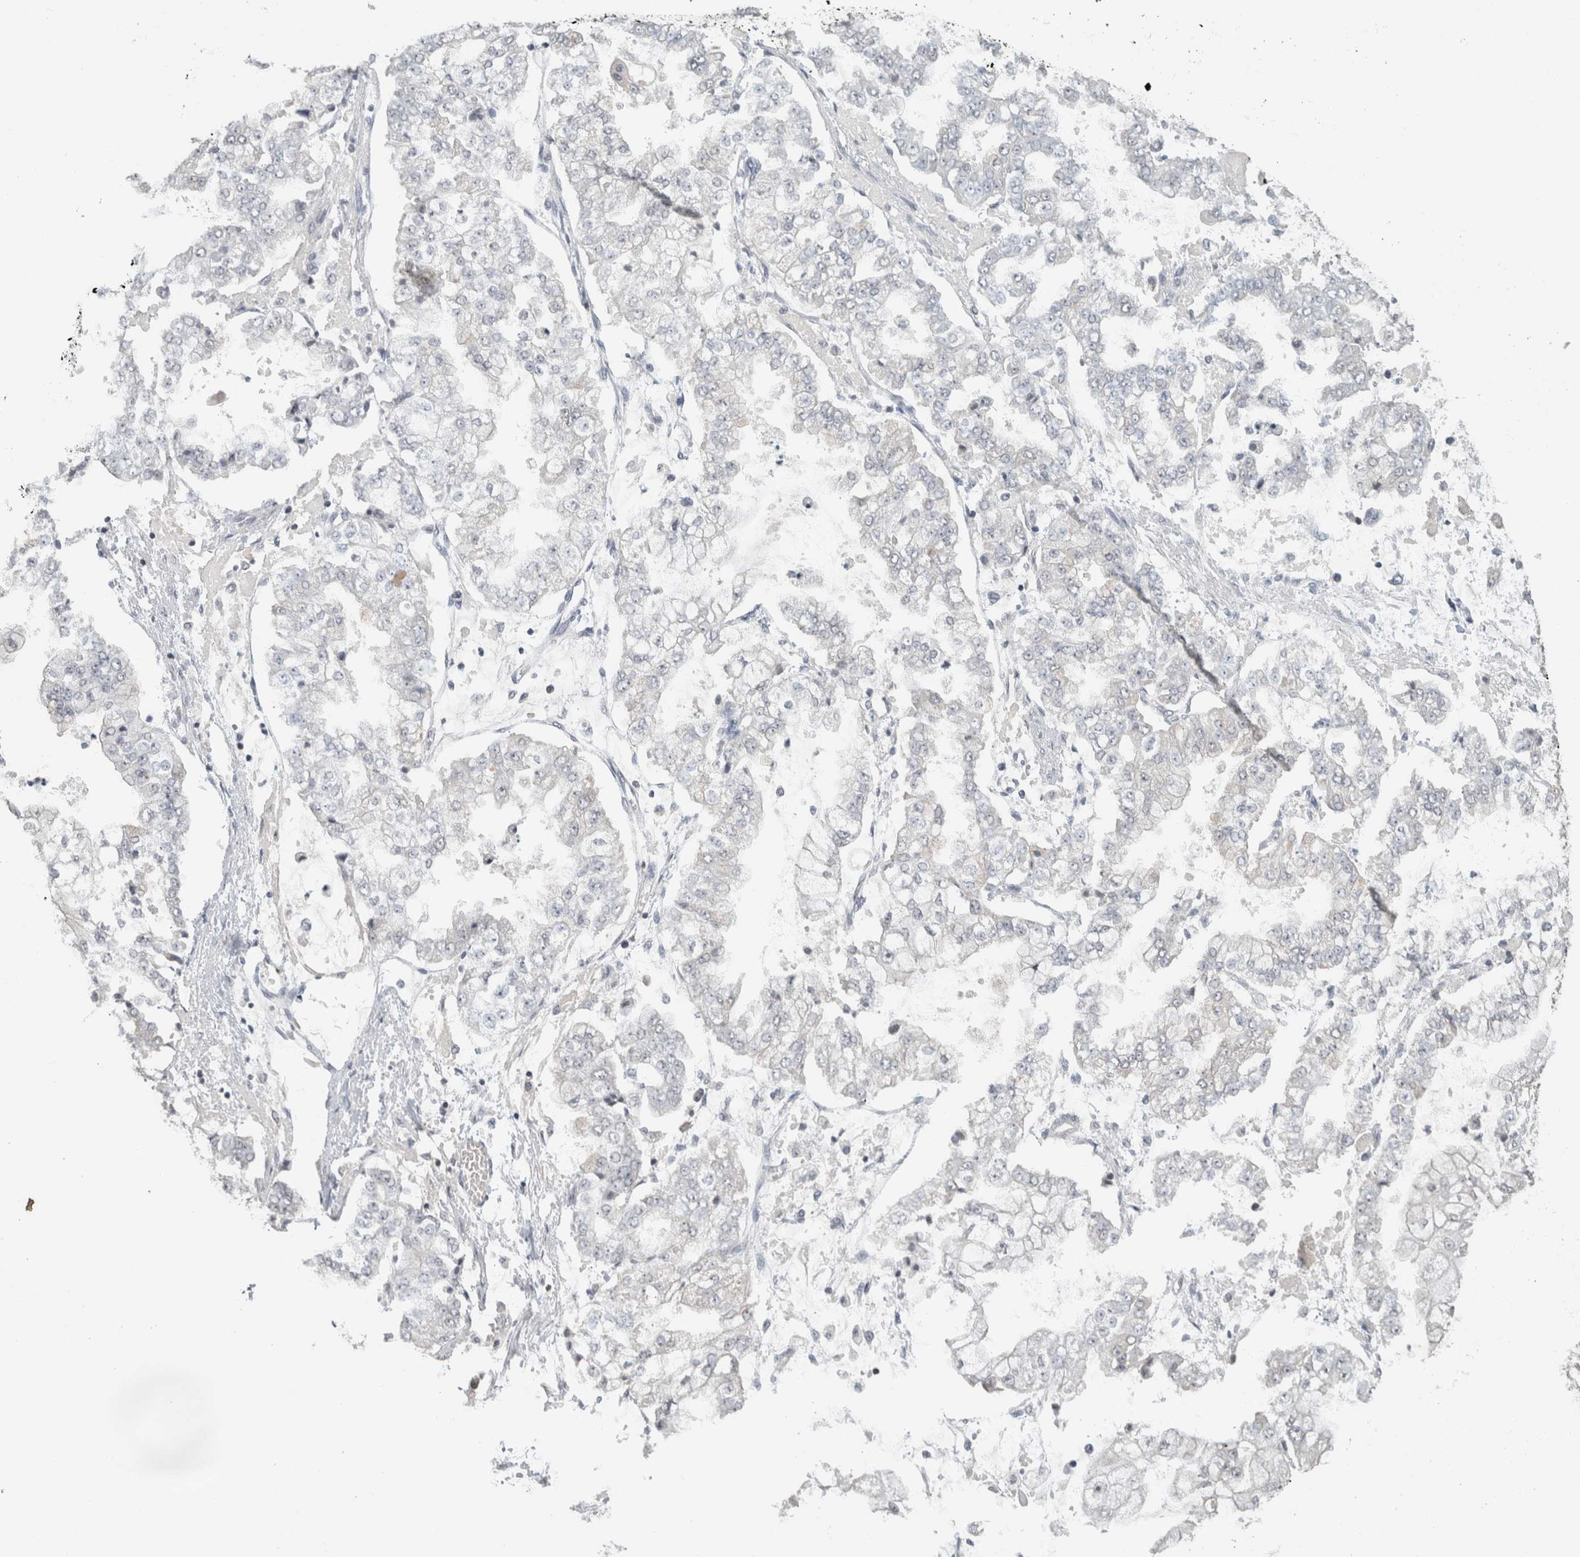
{"staining": {"intensity": "negative", "quantity": "none", "location": "none"}, "tissue": "stomach cancer", "cell_type": "Tumor cells", "image_type": "cancer", "snomed": [{"axis": "morphology", "description": "Adenocarcinoma, NOS"}, {"axis": "topography", "description": "Stomach"}], "caption": "Protein analysis of stomach cancer (adenocarcinoma) displays no significant staining in tumor cells. (Immunohistochemistry (ihc), brightfield microscopy, high magnification).", "gene": "TRAT1", "patient": {"sex": "male", "age": 76}}